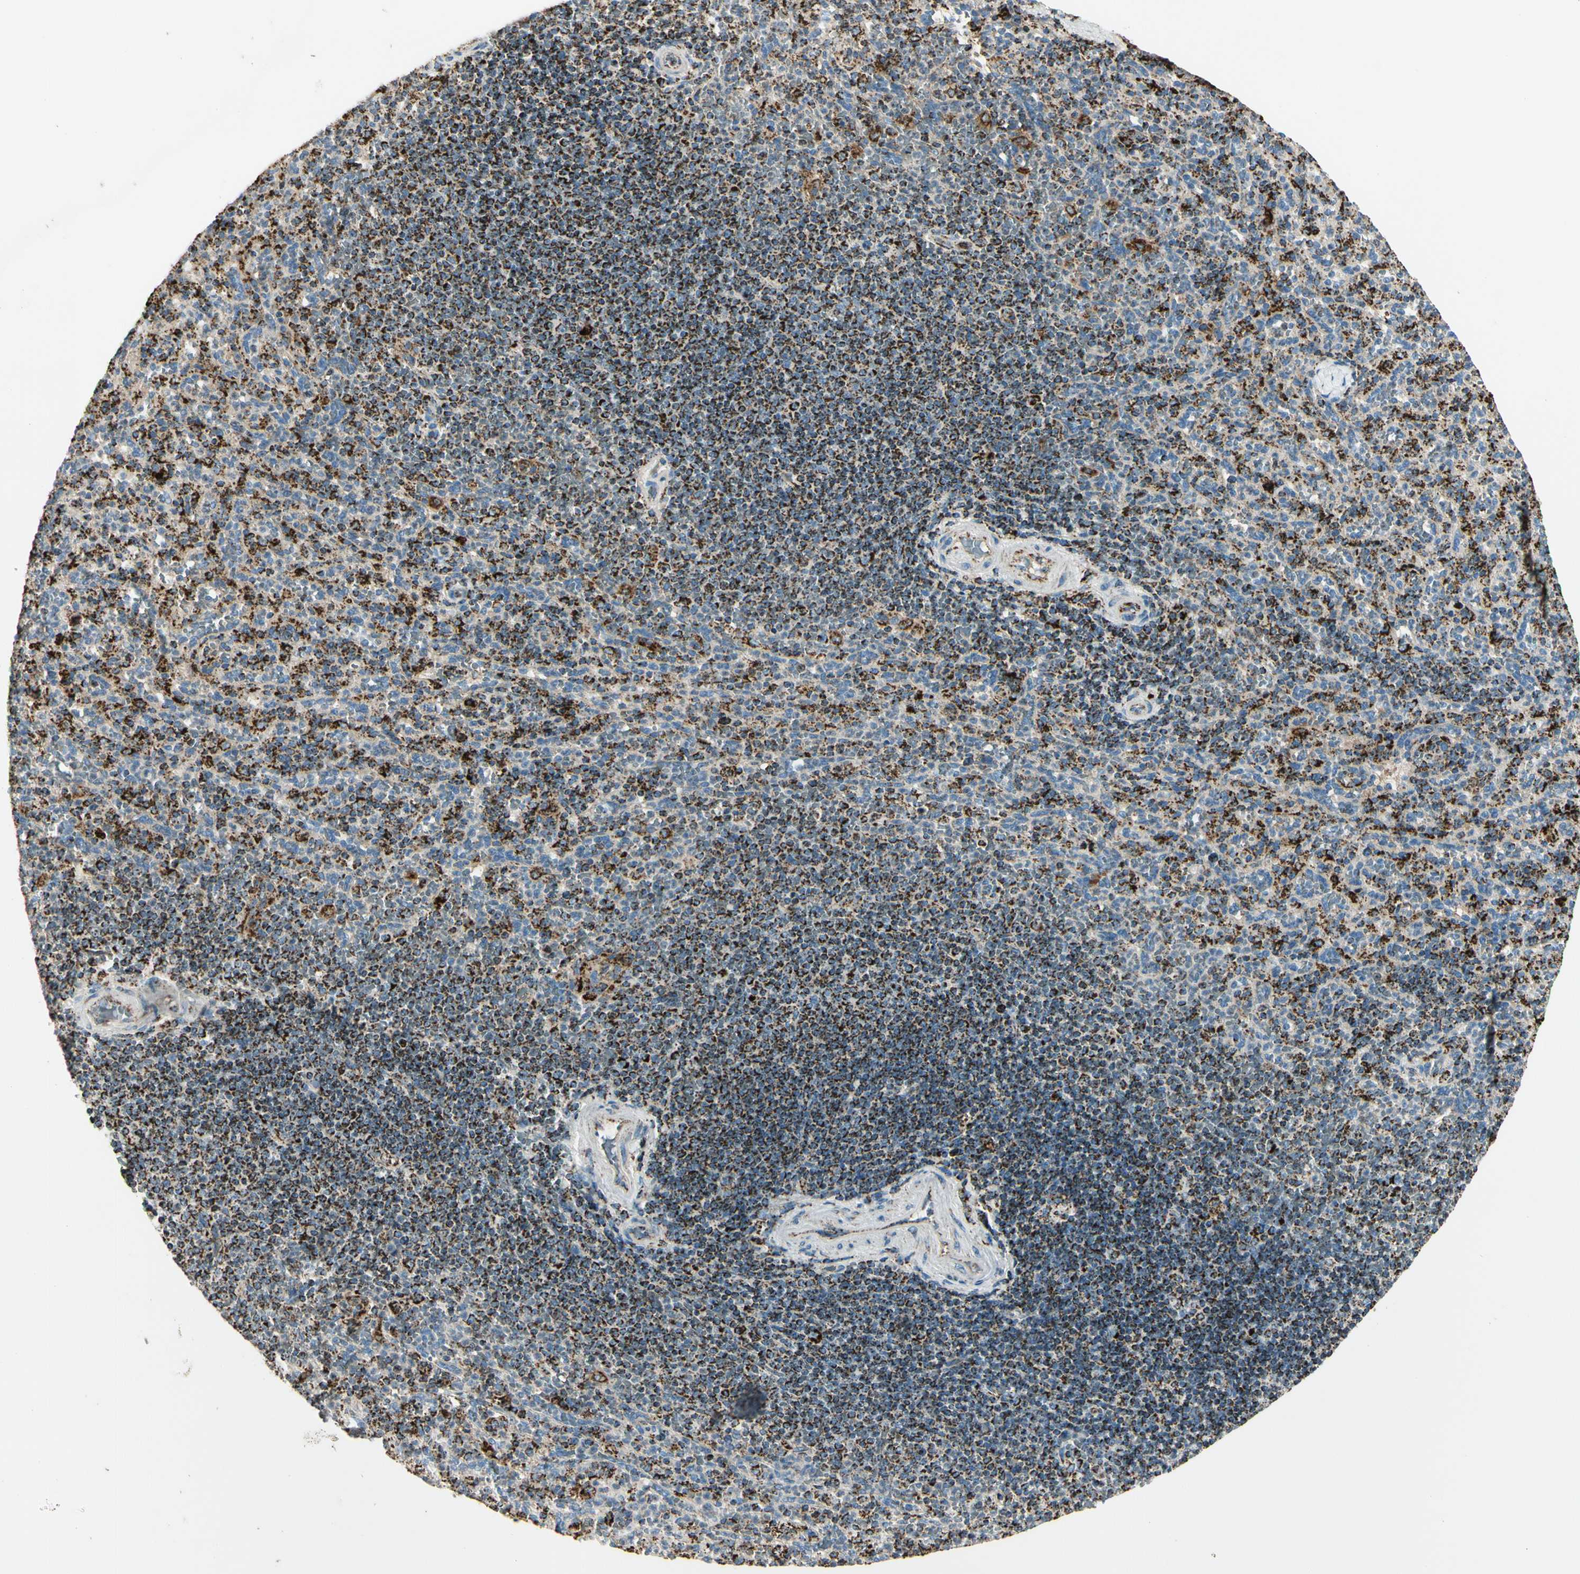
{"staining": {"intensity": "strong", "quantity": "<25%", "location": "cytoplasmic/membranous"}, "tissue": "spleen", "cell_type": "Cells in red pulp", "image_type": "normal", "snomed": [{"axis": "morphology", "description": "Normal tissue, NOS"}, {"axis": "topography", "description": "Spleen"}], "caption": "Spleen stained for a protein (brown) shows strong cytoplasmic/membranous positive staining in approximately <25% of cells in red pulp.", "gene": "ME2", "patient": {"sex": "male", "age": 36}}